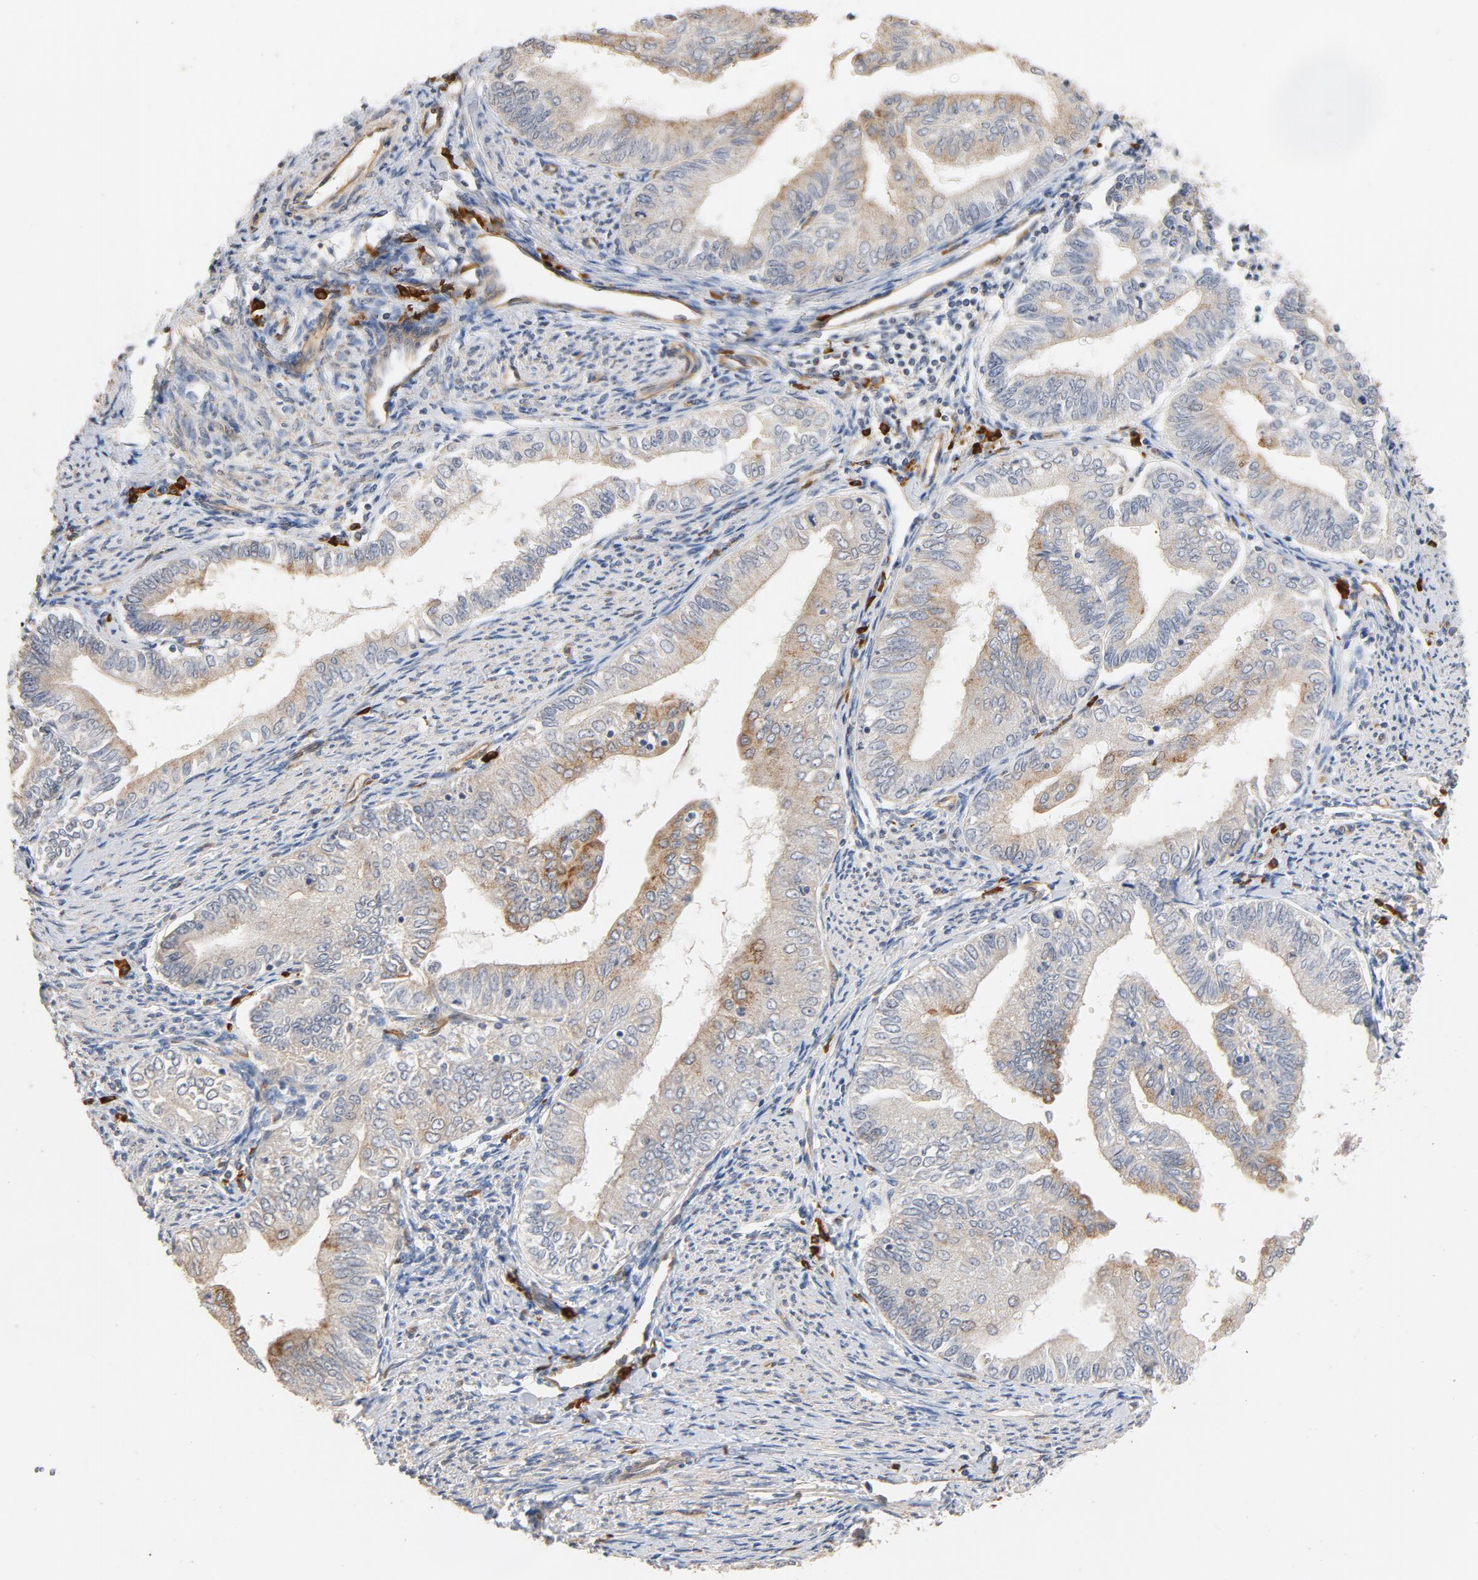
{"staining": {"intensity": "weak", "quantity": "25%-75%", "location": "cytoplasmic/membranous"}, "tissue": "endometrial cancer", "cell_type": "Tumor cells", "image_type": "cancer", "snomed": [{"axis": "morphology", "description": "Adenocarcinoma, NOS"}, {"axis": "topography", "description": "Endometrium"}], "caption": "Adenocarcinoma (endometrial) stained with a protein marker shows weak staining in tumor cells.", "gene": "UBE2J1", "patient": {"sex": "female", "age": 66}}